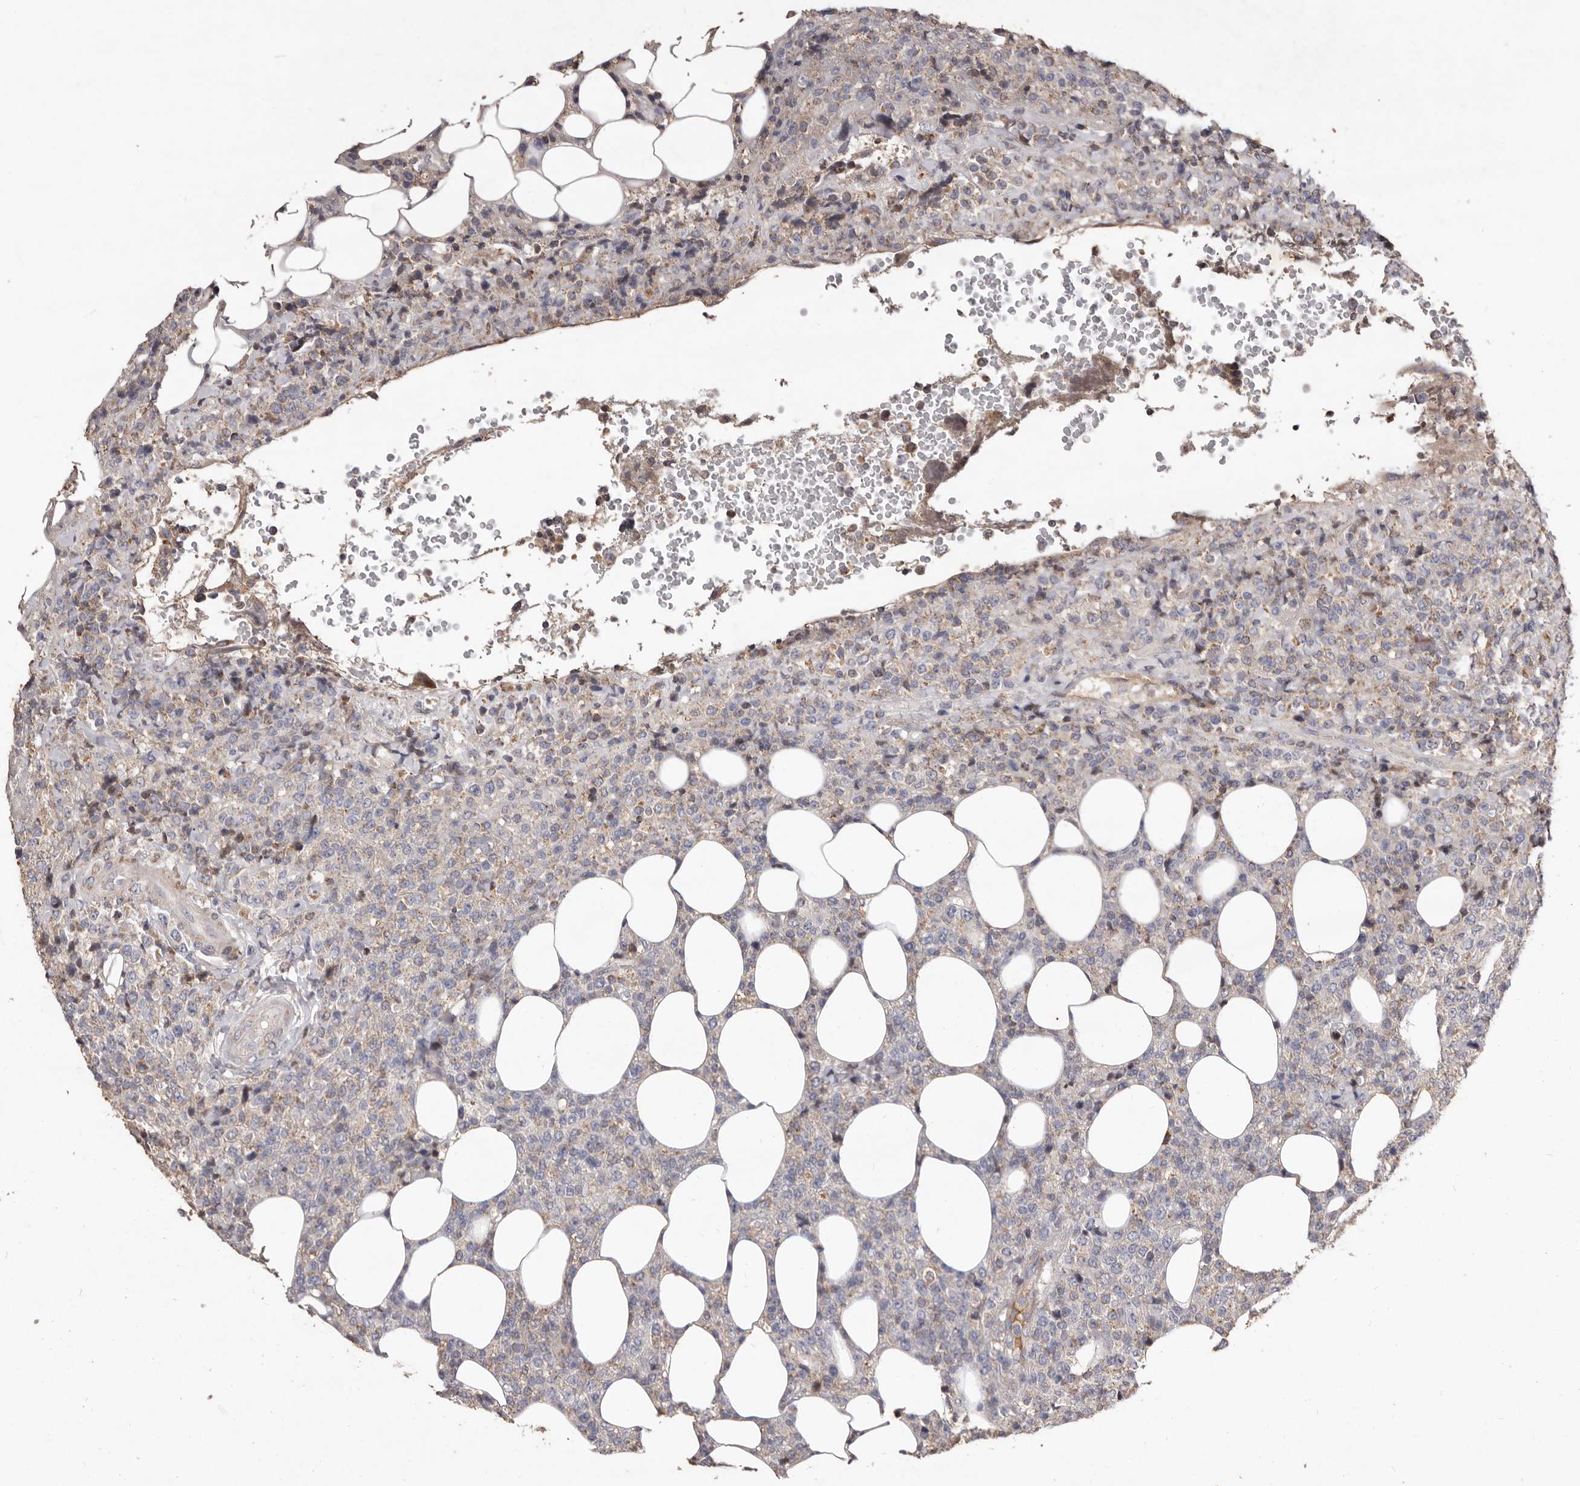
{"staining": {"intensity": "negative", "quantity": "none", "location": "none"}, "tissue": "lymphoma", "cell_type": "Tumor cells", "image_type": "cancer", "snomed": [{"axis": "morphology", "description": "Malignant lymphoma, non-Hodgkin's type, High grade"}, {"axis": "topography", "description": "Lymph node"}], "caption": "This is a histopathology image of immunohistochemistry (IHC) staining of malignant lymphoma, non-Hodgkin's type (high-grade), which shows no positivity in tumor cells.", "gene": "CXCL14", "patient": {"sex": "male", "age": 13}}